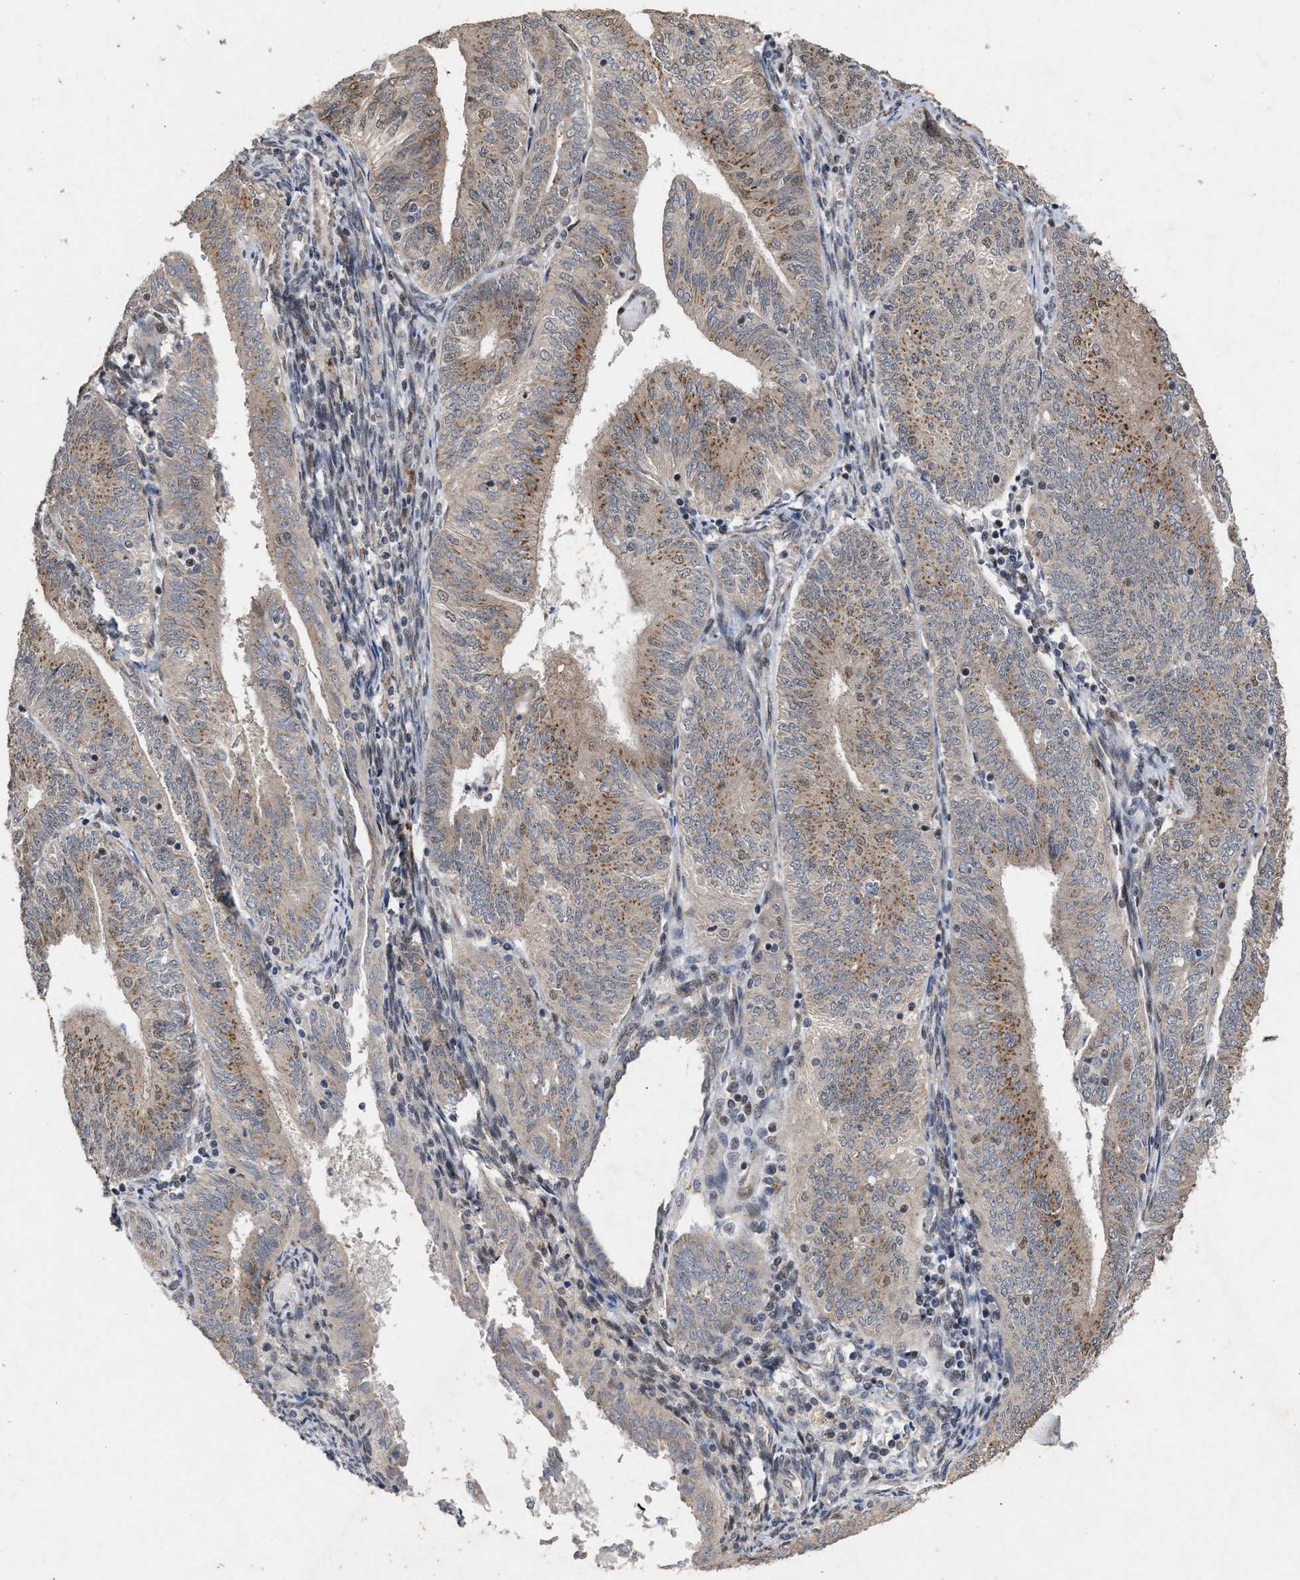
{"staining": {"intensity": "weak", "quantity": ">75%", "location": "cytoplasmic/membranous"}, "tissue": "endometrial cancer", "cell_type": "Tumor cells", "image_type": "cancer", "snomed": [{"axis": "morphology", "description": "Adenocarcinoma, NOS"}, {"axis": "topography", "description": "Endometrium"}], "caption": "Immunohistochemical staining of human adenocarcinoma (endometrial) exhibits low levels of weak cytoplasmic/membranous protein positivity in about >75% of tumor cells.", "gene": "MKNK2", "patient": {"sex": "female", "age": 58}}